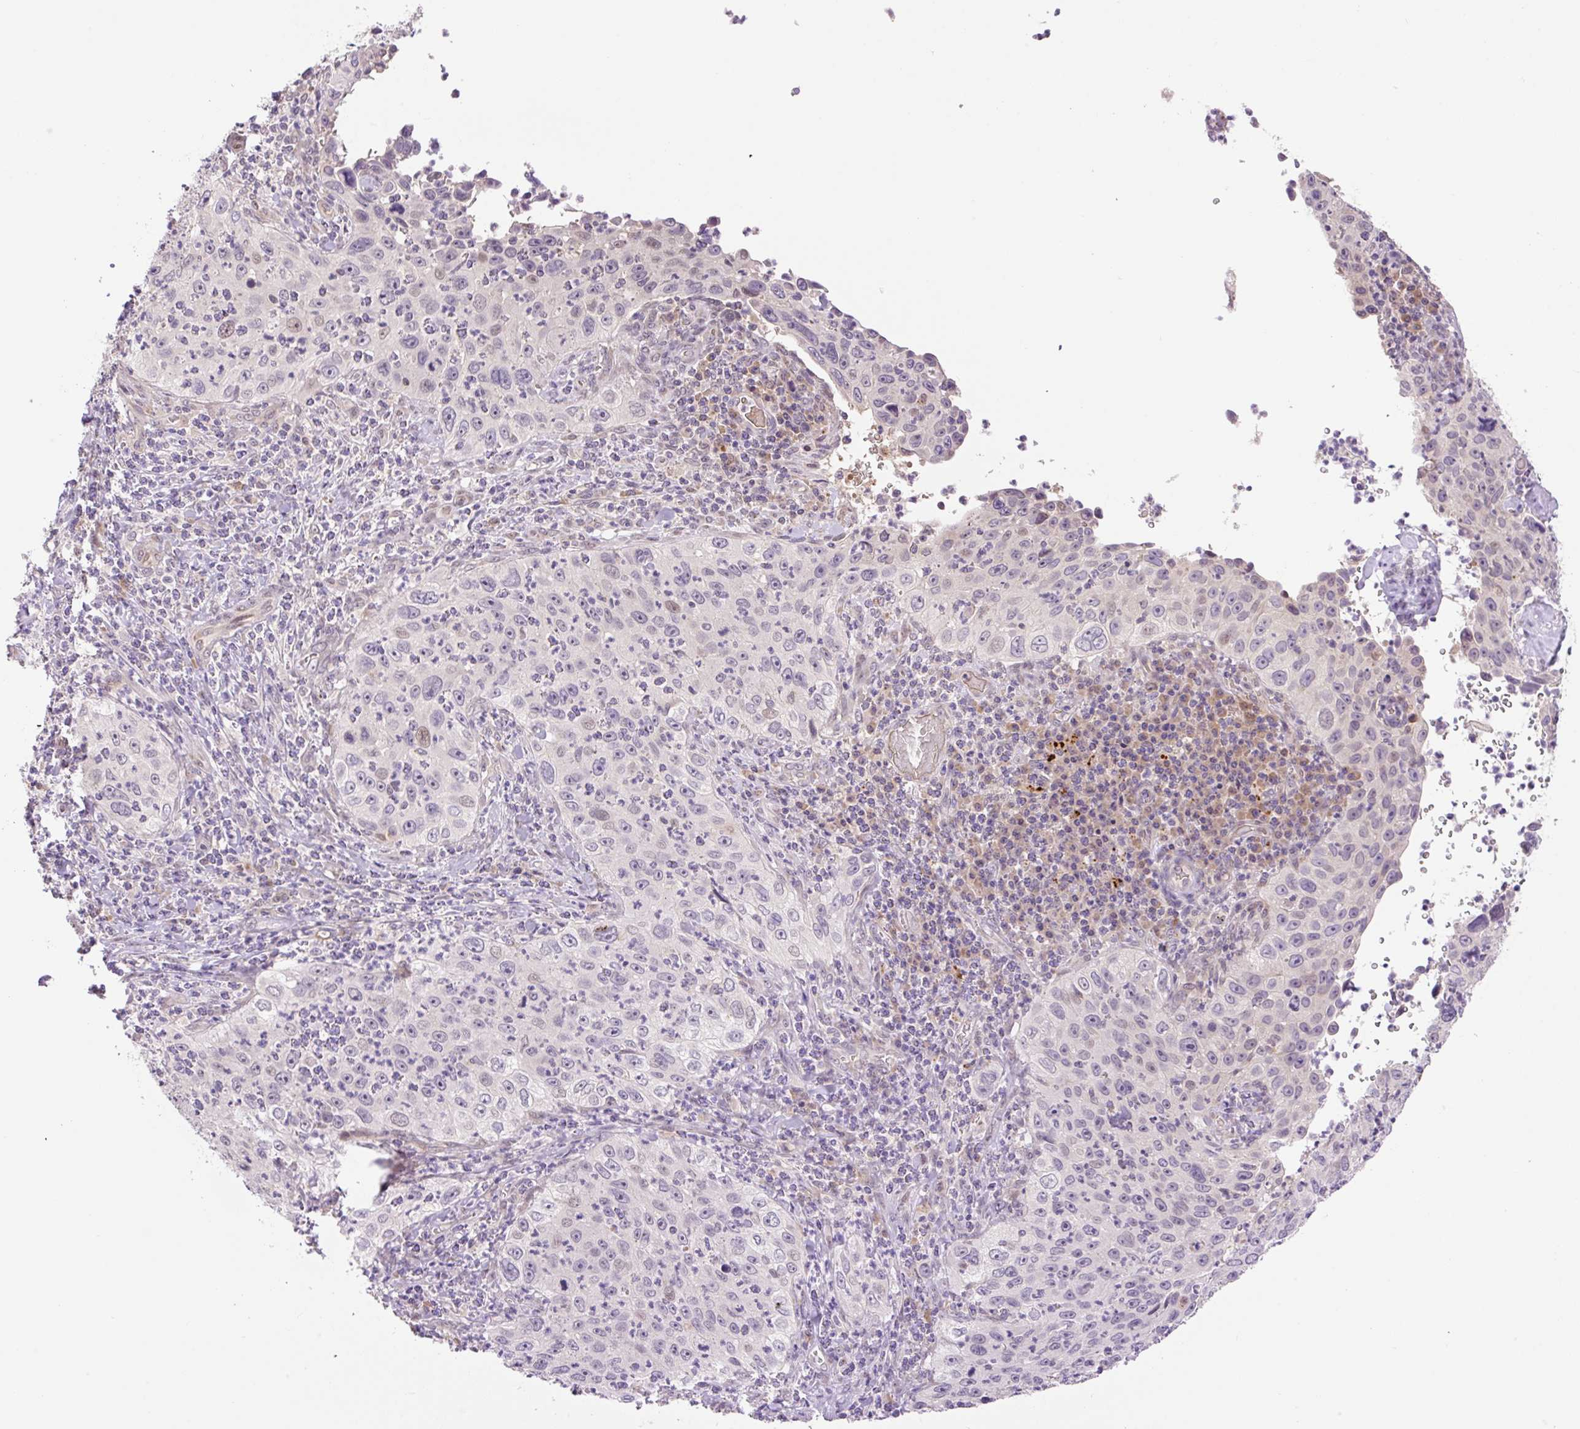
{"staining": {"intensity": "negative", "quantity": "none", "location": "none"}, "tissue": "cervical cancer", "cell_type": "Tumor cells", "image_type": "cancer", "snomed": [{"axis": "morphology", "description": "Squamous cell carcinoma, NOS"}, {"axis": "topography", "description": "Cervix"}], "caption": "IHC of human cervical squamous cell carcinoma shows no positivity in tumor cells. Nuclei are stained in blue.", "gene": "HABP4", "patient": {"sex": "female", "age": 30}}